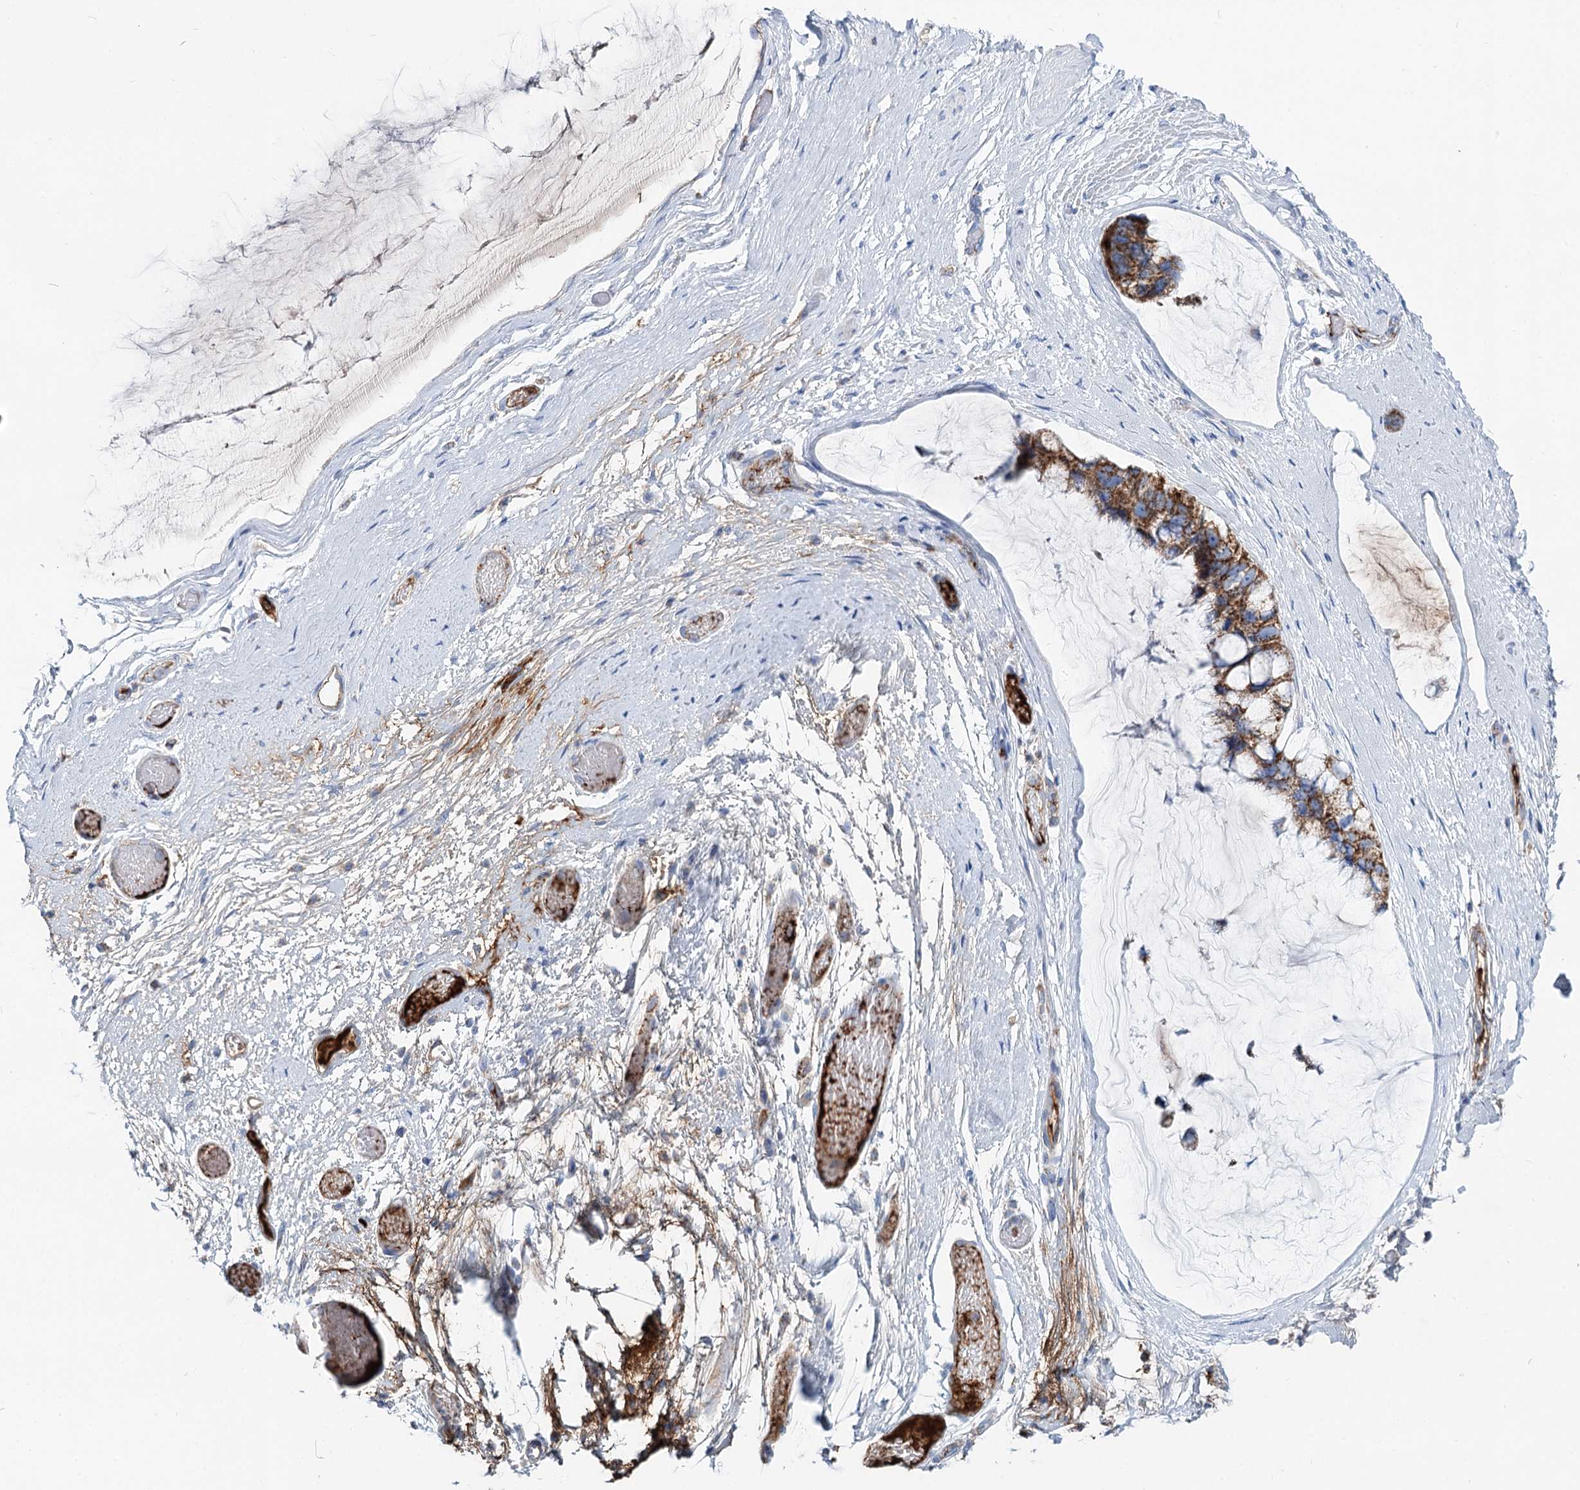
{"staining": {"intensity": "strong", "quantity": ">75%", "location": "cytoplasmic/membranous"}, "tissue": "ovarian cancer", "cell_type": "Tumor cells", "image_type": "cancer", "snomed": [{"axis": "morphology", "description": "Cystadenocarcinoma, mucinous, NOS"}, {"axis": "topography", "description": "Ovary"}], "caption": "Ovarian cancer stained for a protein displays strong cytoplasmic/membranous positivity in tumor cells. The protein is shown in brown color, while the nuclei are stained blue.", "gene": "MCCC2", "patient": {"sex": "female", "age": 39}}